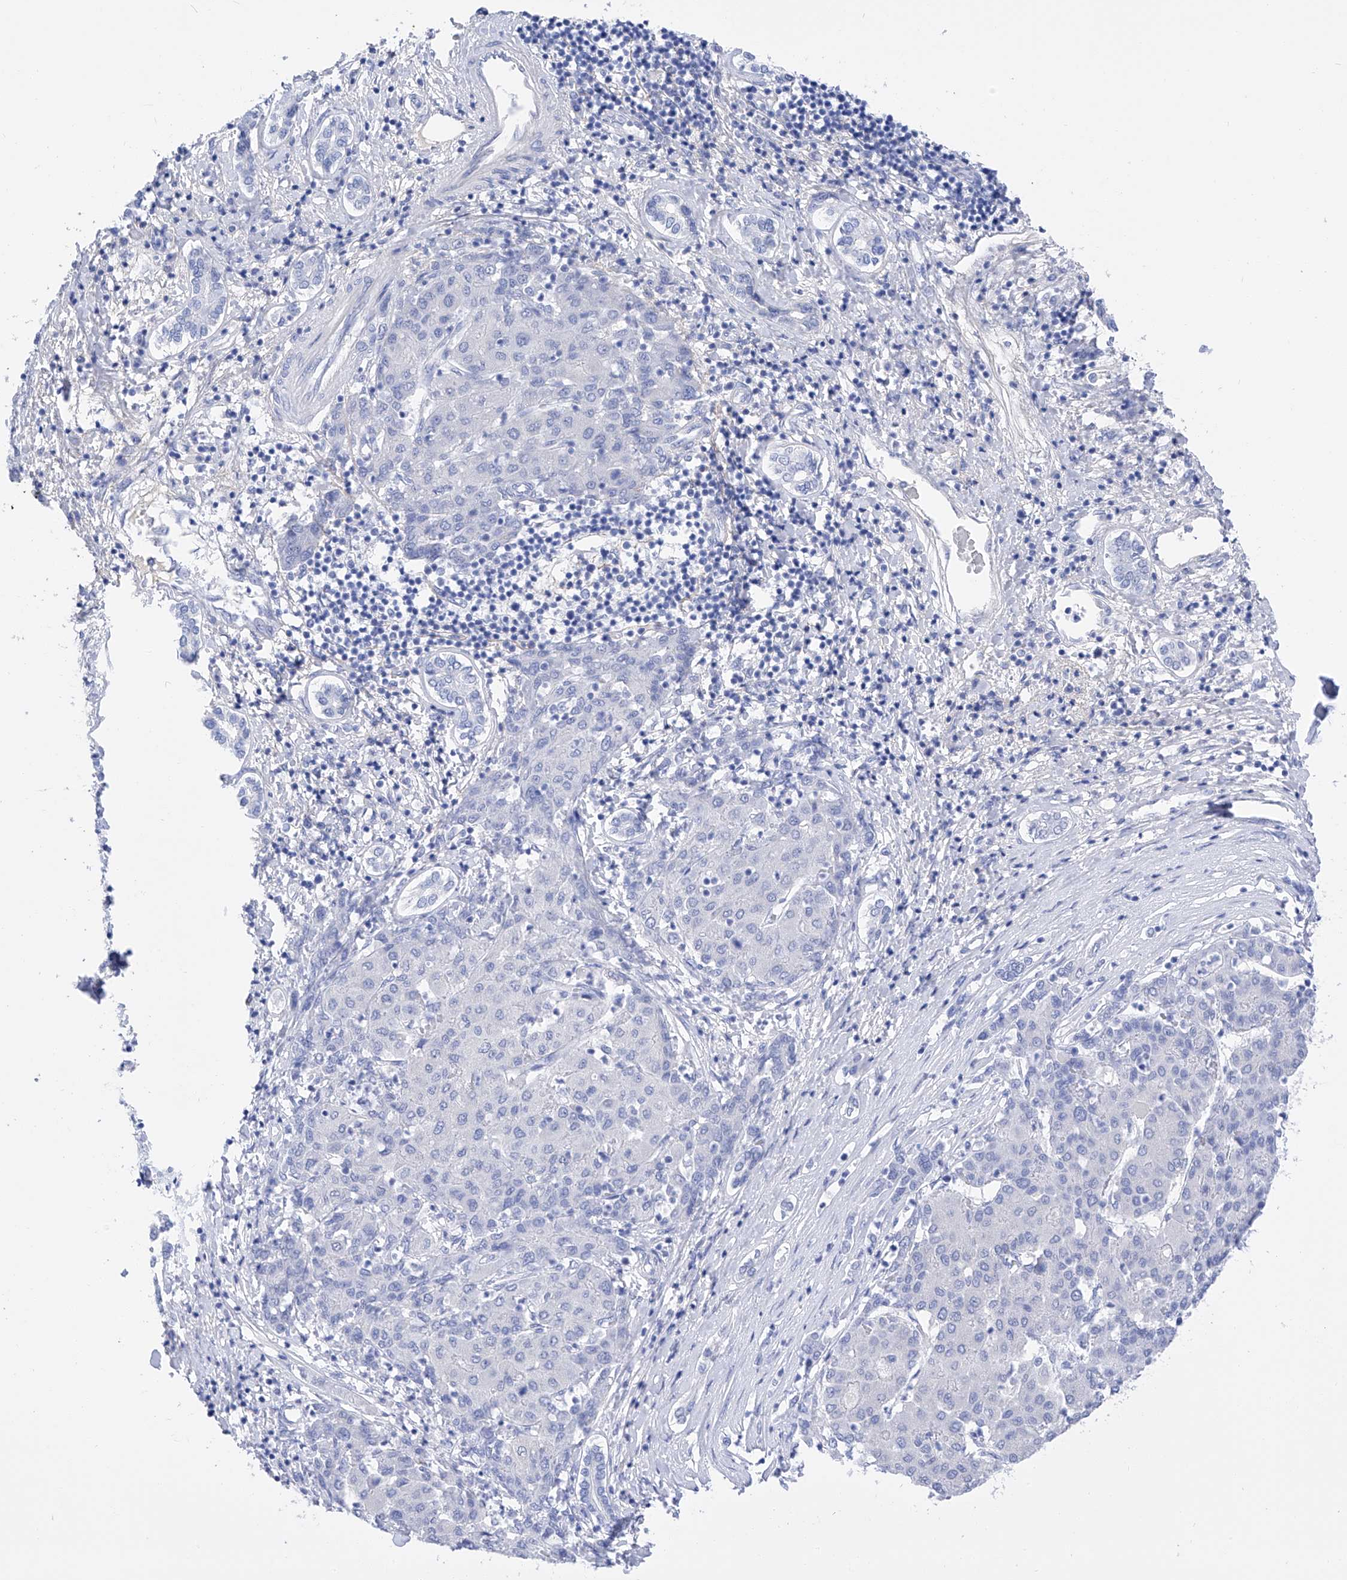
{"staining": {"intensity": "negative", "quantity": "none", "location": "none"}, "tissue": "liver cancer", "cell_type": "Tumor cells", "image_type": "cancer", "snomed": [{"axis": "morphology", "description": "Carcinoma, Hepatocellular, NOS"}, {"axis": "topography", "description": "Liver"}], "caption": "An IHC photomicrograph of liver cancer (hepatocellular carcinoma) is shown. There is no staining in tumor cells of liver cancer (hepatocellular carcinoma).", "gene": "FLG", "patient": {"sex": "male", "age": 65}}